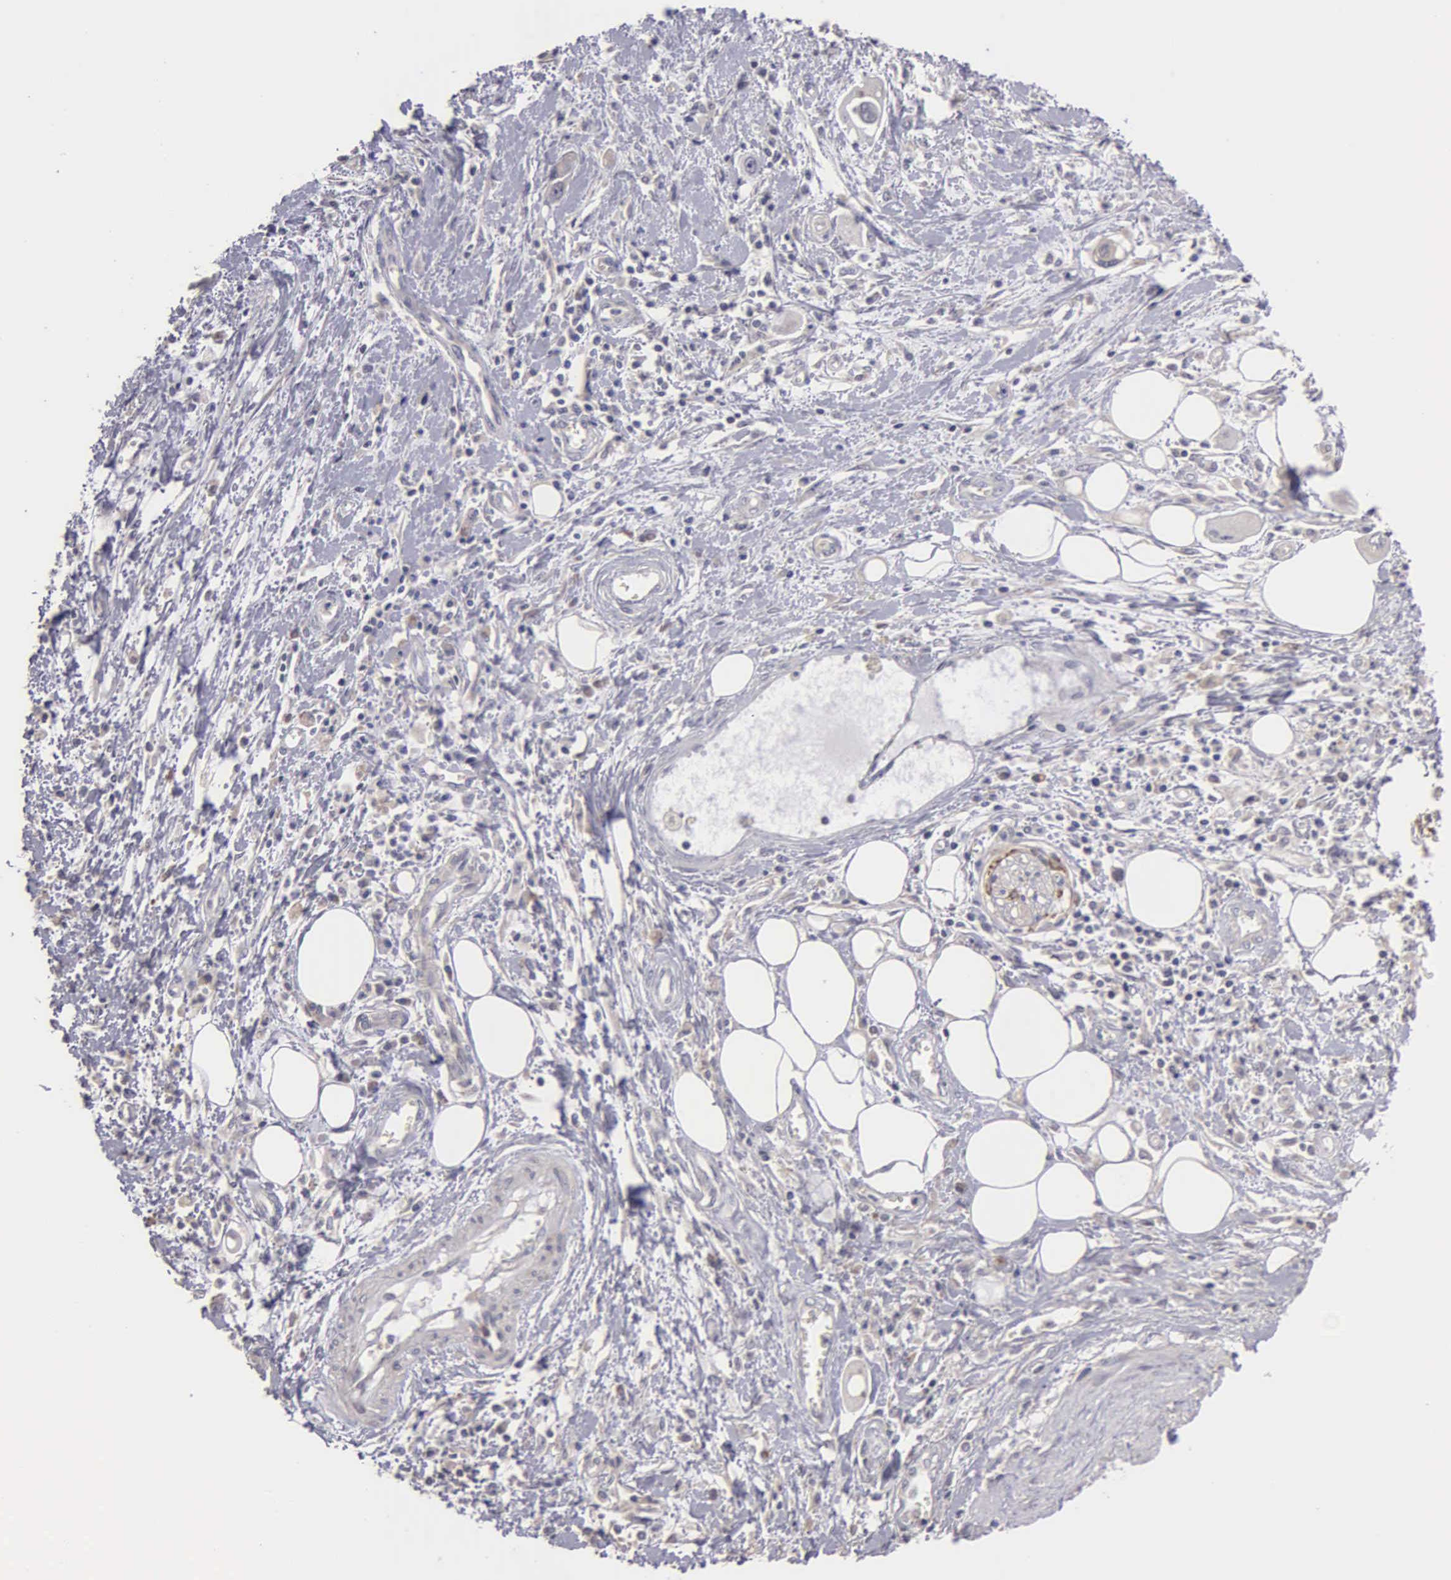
{"staining": {"intensity": "negative", "quantity": "none", "location": "none"}, "tissue": "pancreatic cancer", "cell_type": "Tumor cells", "image_type": "cancer", "snomed": [{"axis": "morphology", "description": "Adenocarcinoma, NOS"}, {"axis": "topography", "description": "Pancreas"}], "caption": "Immunohistochemistry histopathology image of pancreatic adenocarcinoma stained for a protein (brown), which reveals no expression in tumor cells.", "gene": "BRD1", "patient": {"sex": "female", "age": 70}}